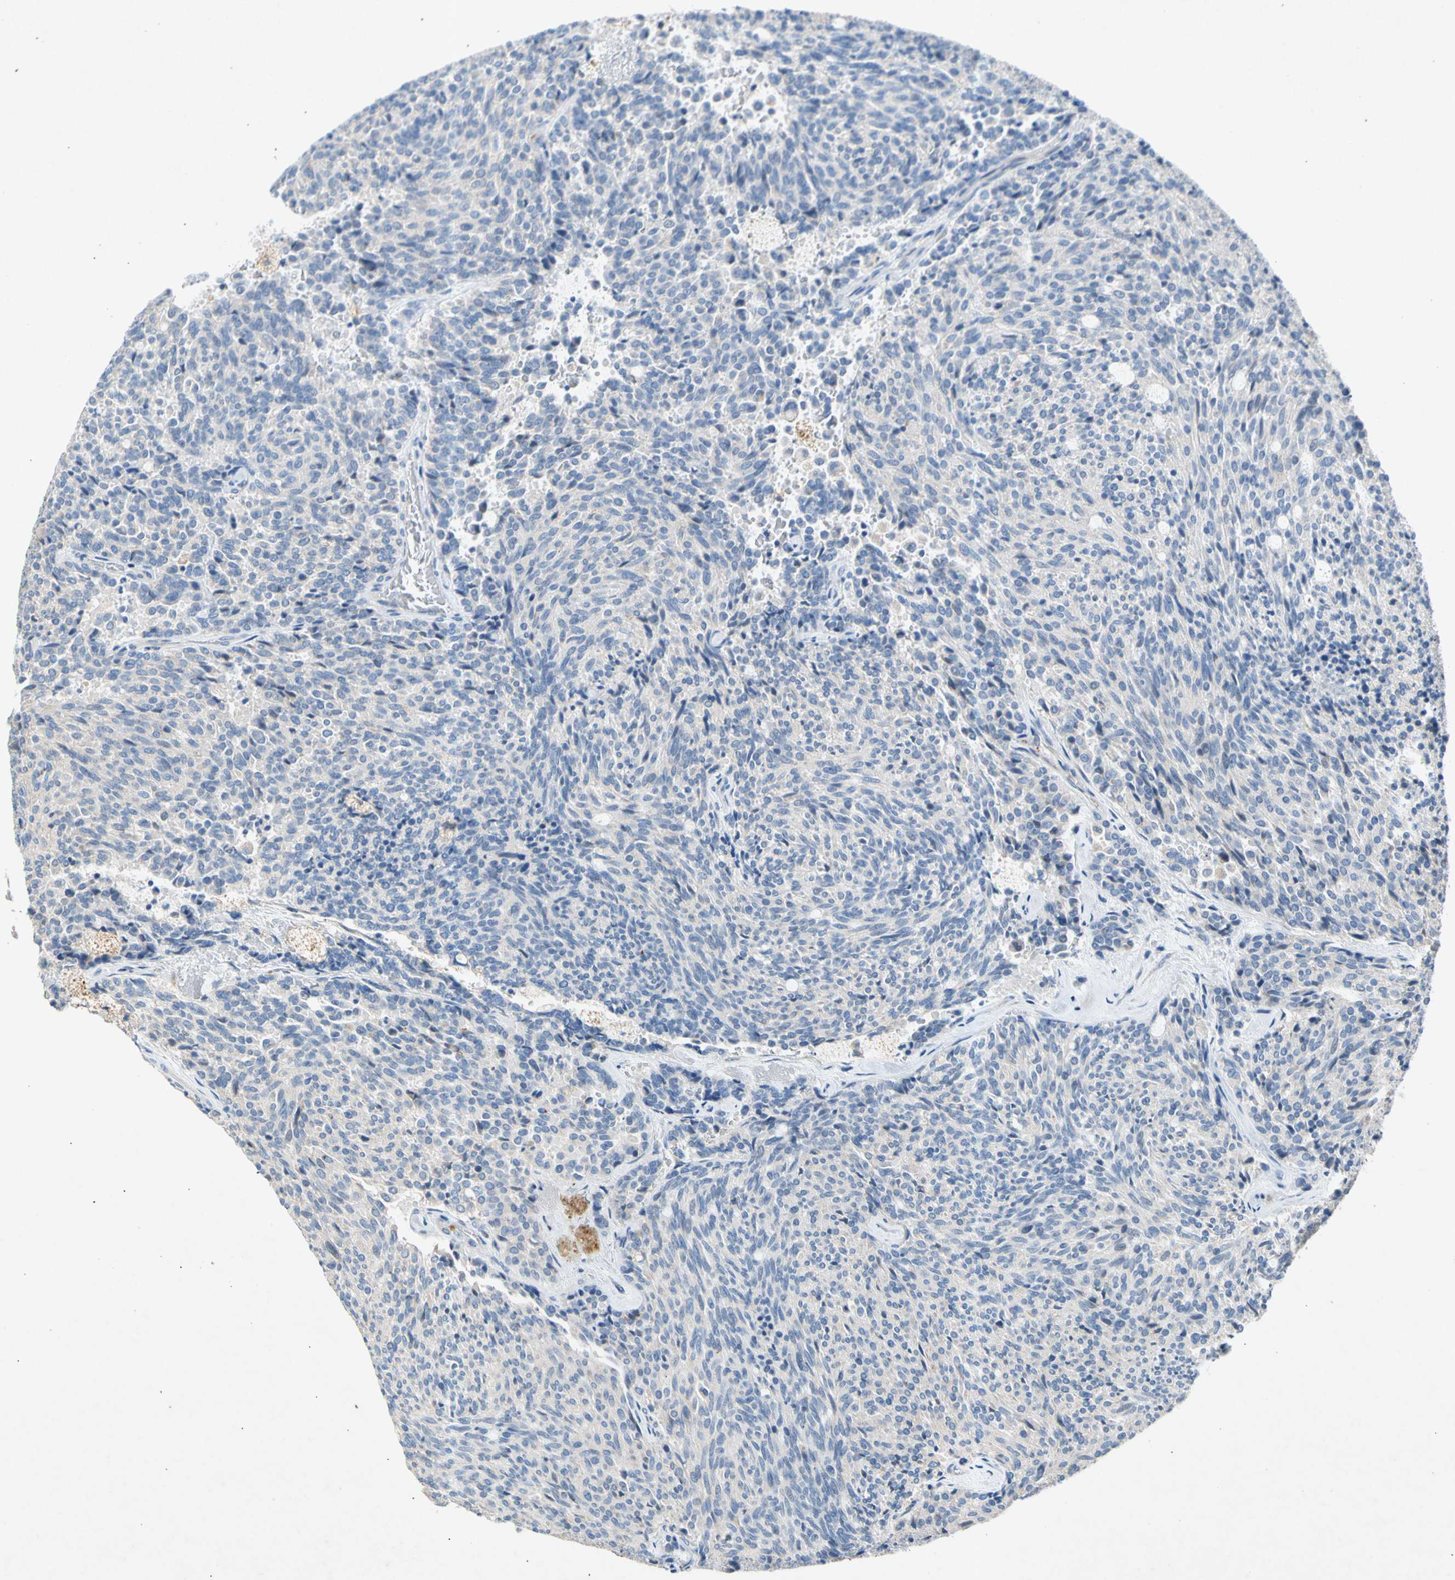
{"staining": {"intensity": "negative", "quantity": "none", "location": "none"}, "tissue": "carcinoid", "cell_type": "Tumor cells", "image_type": "cancer", "snomed": [{"axis": "morphology", "description": "Carcinoid, malignant, NOS"}, {"axis": "topography", "description": "Pancreas"}], "caption": "Human carcinoid (malignant) stained for a protein using immunohistochemistry shows no expression in tumor cells.", "gene": "GASK1B", "patient": {"sex": "female", "age": 54}}